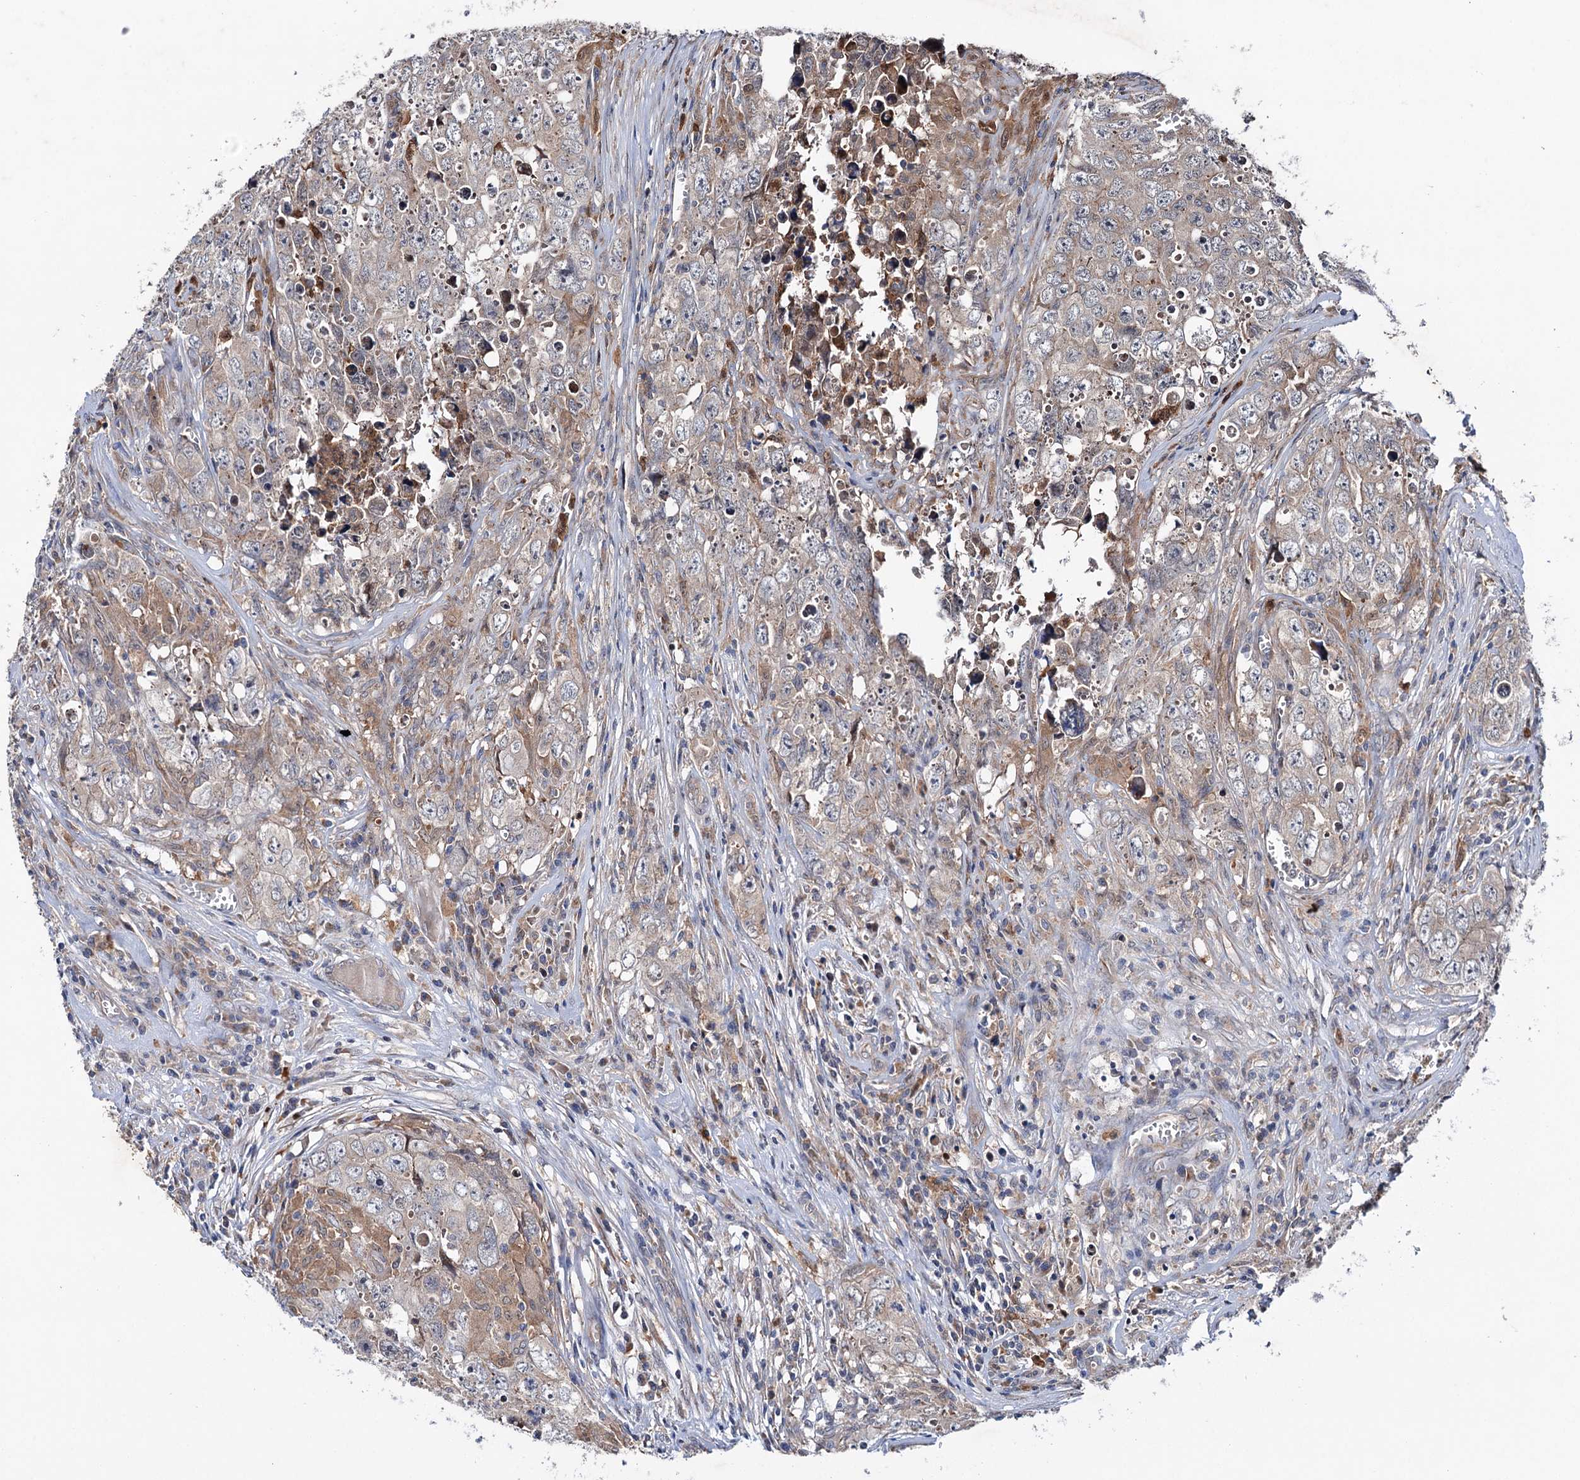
{"staining": {"intensity": "negative", "quantity": "none", "location": "none"}, "tissue": "testis cancer", "cell_type": "Tumor cells", "image_type": "cancer", "snomed": [{"axis": "morphology", "description": "Seminoma, NOS"}, {"axis": "morphology", "description": "Carcinoma, Embryonal, NOS"}, {"axis": "topography", "description": "Testis"}], "caption": "Testis cancer was stained to show a protein in brown. There is no significant positivity in tumor cells.", "gene": "PTPN3", "patient": {"sex": "male", "age": 43}}